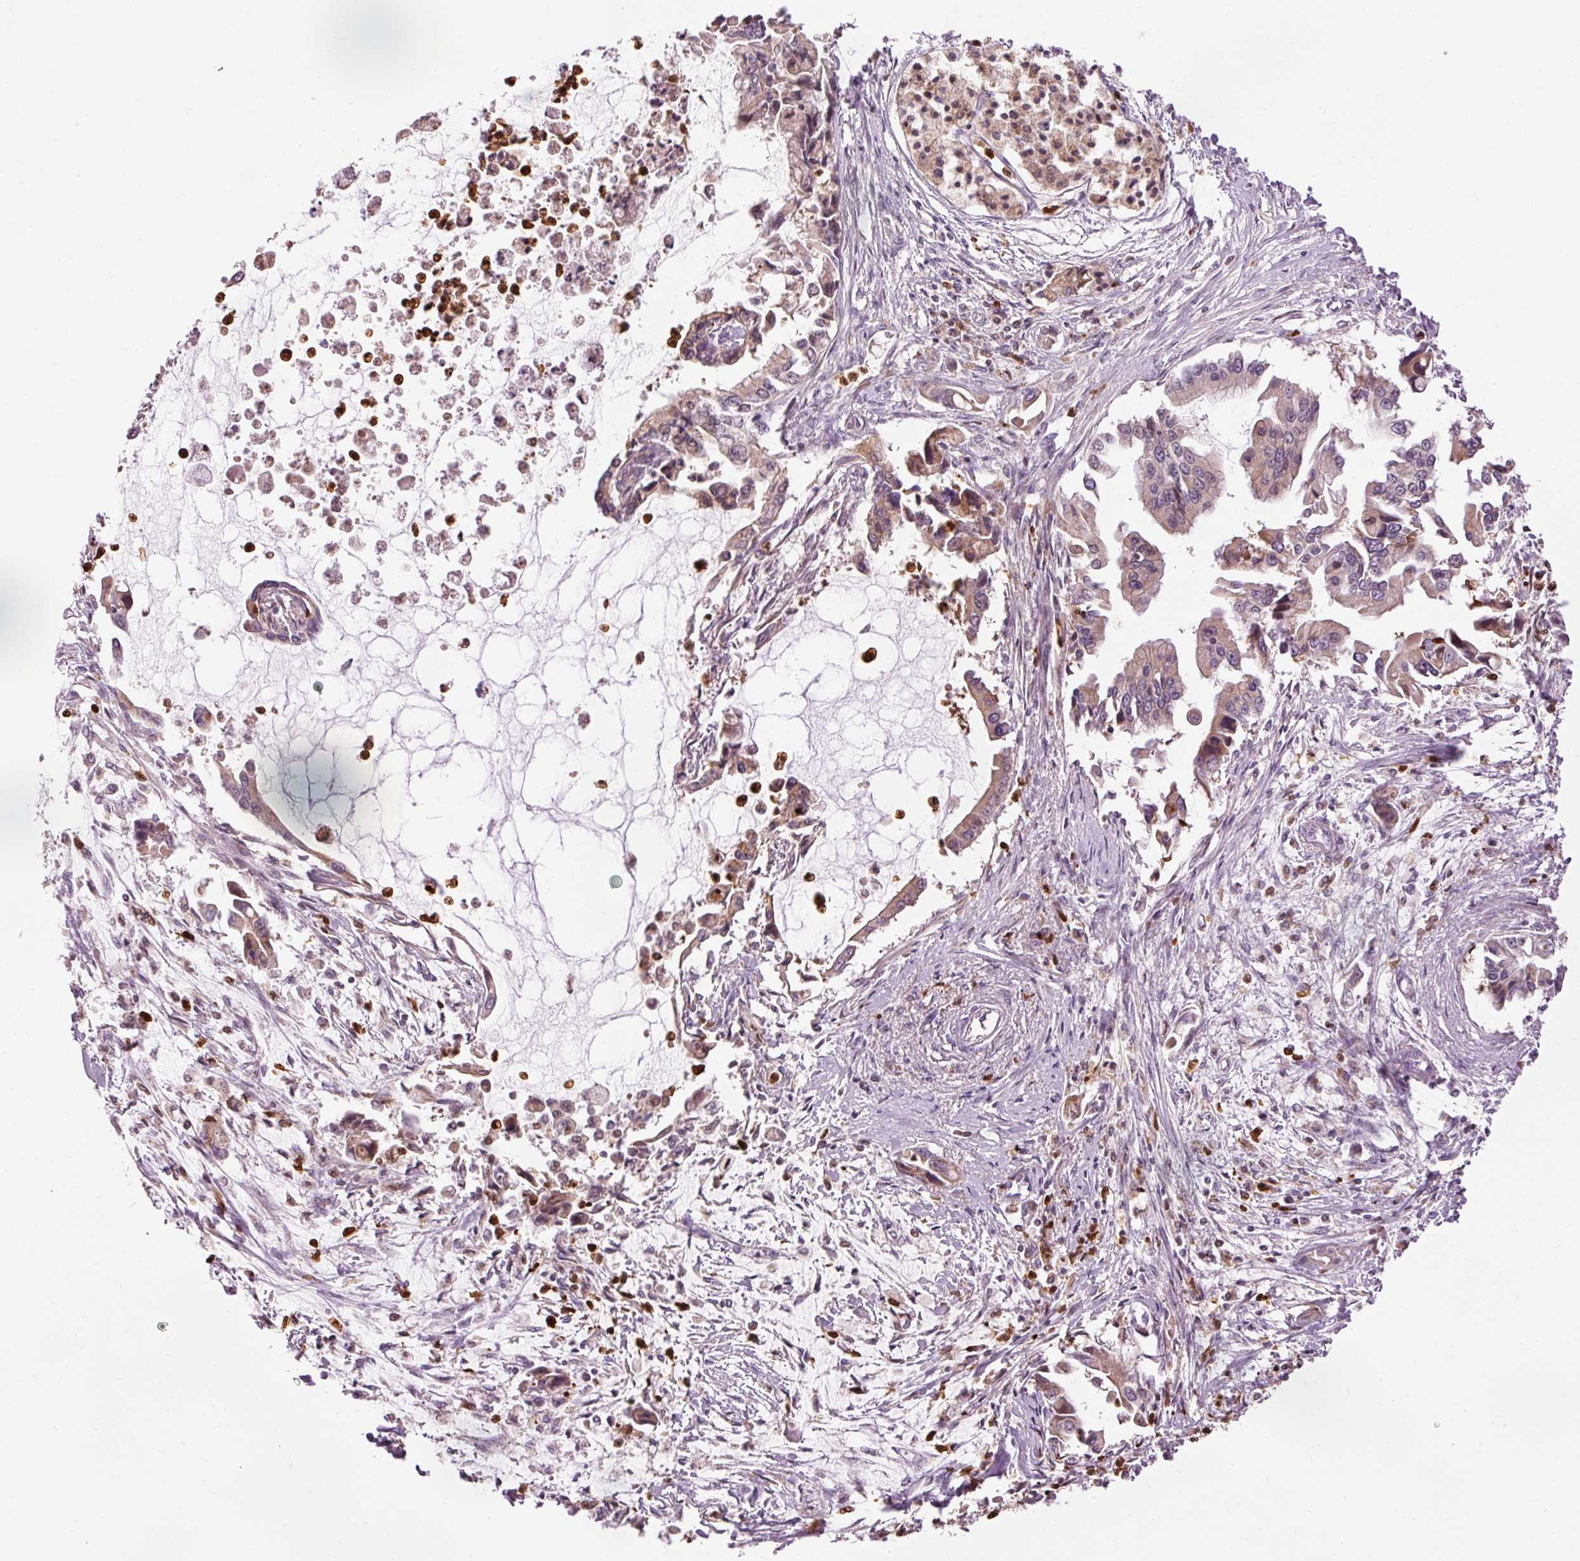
{"staining": {"intensity": "weak", "quantity": "25%-75%", "location": "cytoplasmic/membranous"}, "tissue": "pancreatic cancer", "cell_type": "Tumor cells", "image_type": "cancer", "snomed": [{"axis": "morphology", "description": "Adenocarcinoma, NOS"}, {"axis": "topography", "description": "Pancreas"}], "caption": "Immunohistochemistry (IHC) of human pancreatic cancer (adenocarcinoma) displays low levels of weak cytoplasmic/membranous staining in about 25%-75% of tumor cells.", "gene": "PRDX5", "patient": {"sex": "male", "age": 84}}